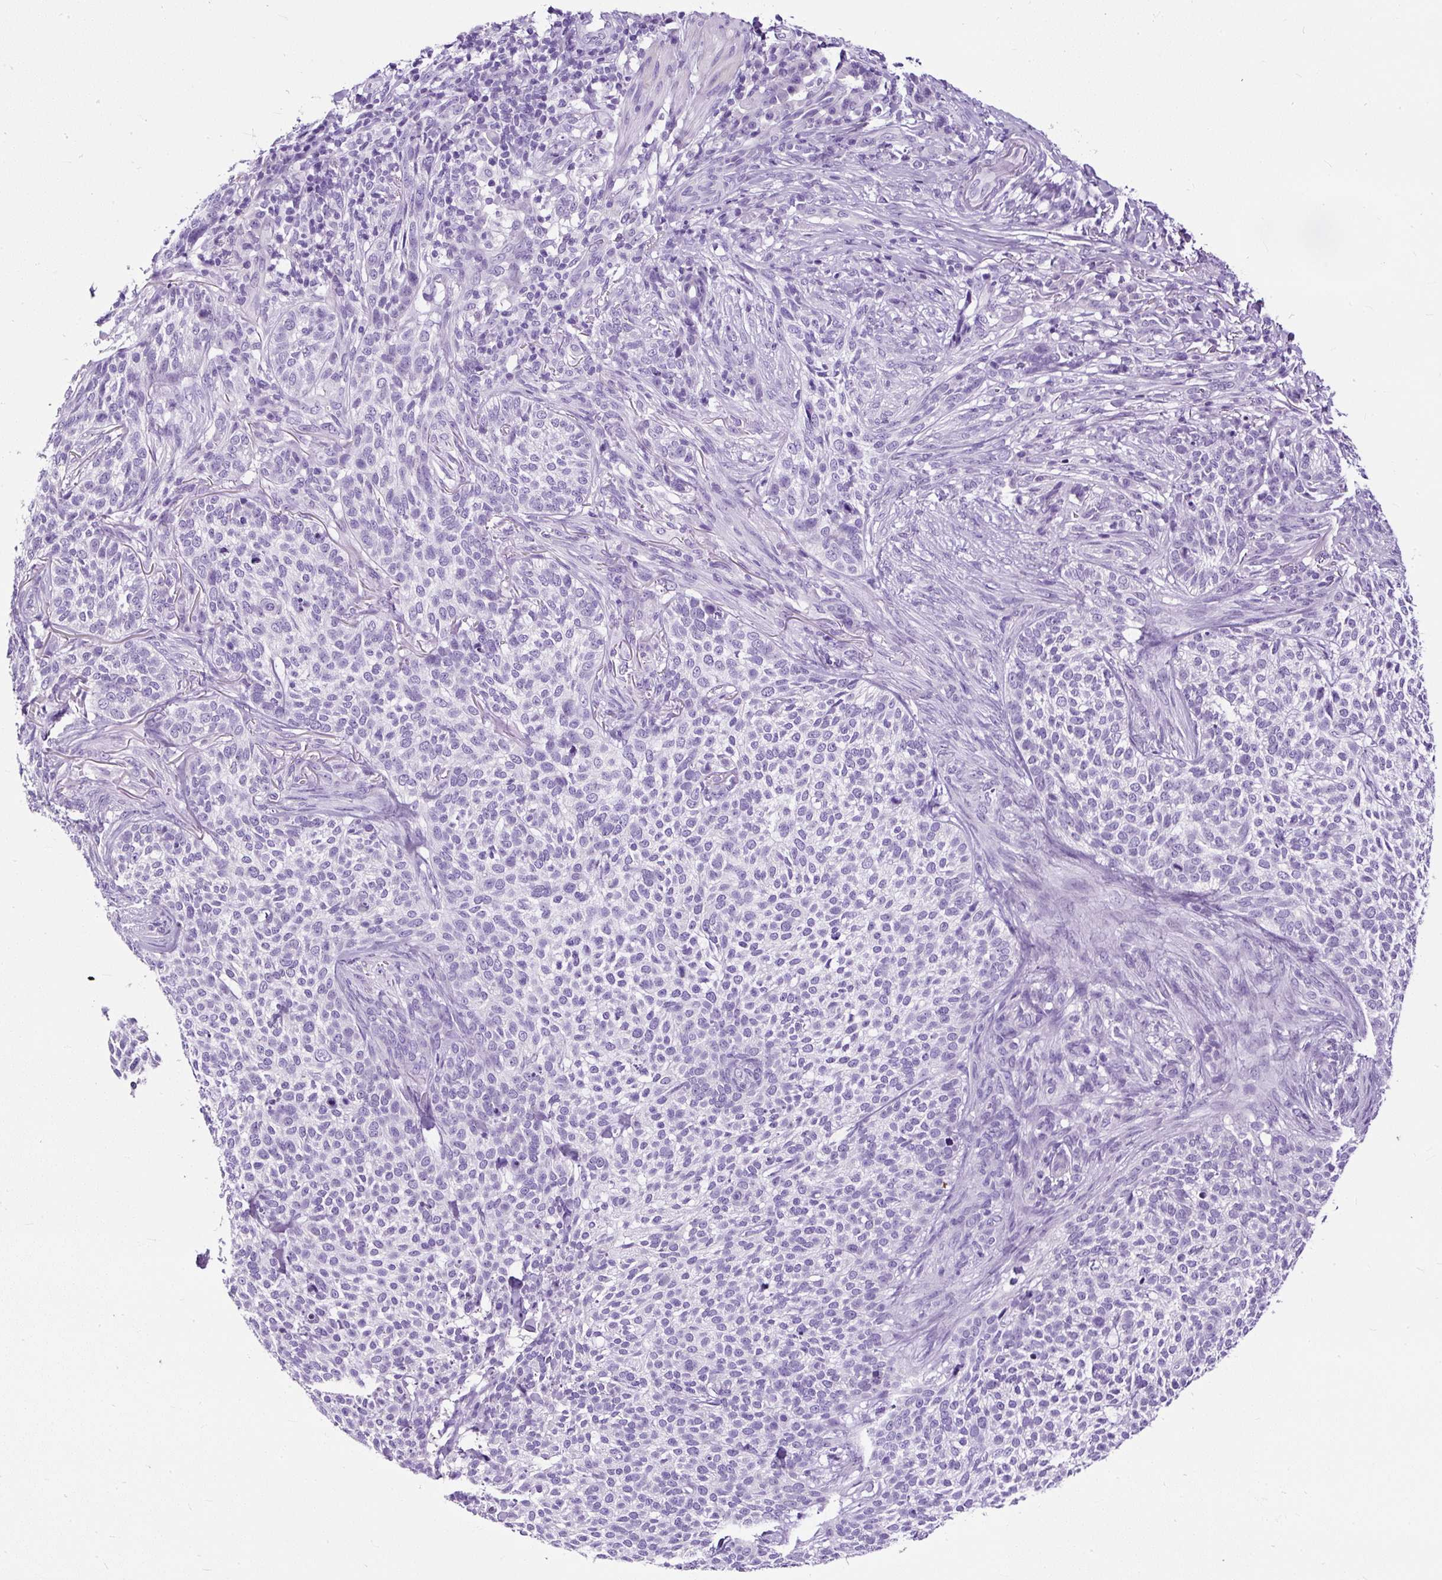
{"staining": {"intensity": "negative", "quantity": "none", "location": "none"}, "tissue": "skin cancer", "cell_type": "Tumor cells", "image_type": "cancer", "snomed": [{"axis": "morphology", "description": "Basal cell carcinoma"}, {"axis": "topography", "description": "Skin"}], "caption": "There is no significant staining in tumor cells of skin cancer.", "gene": "STOX2", "patient": {"sex": "female", "age": 64}}